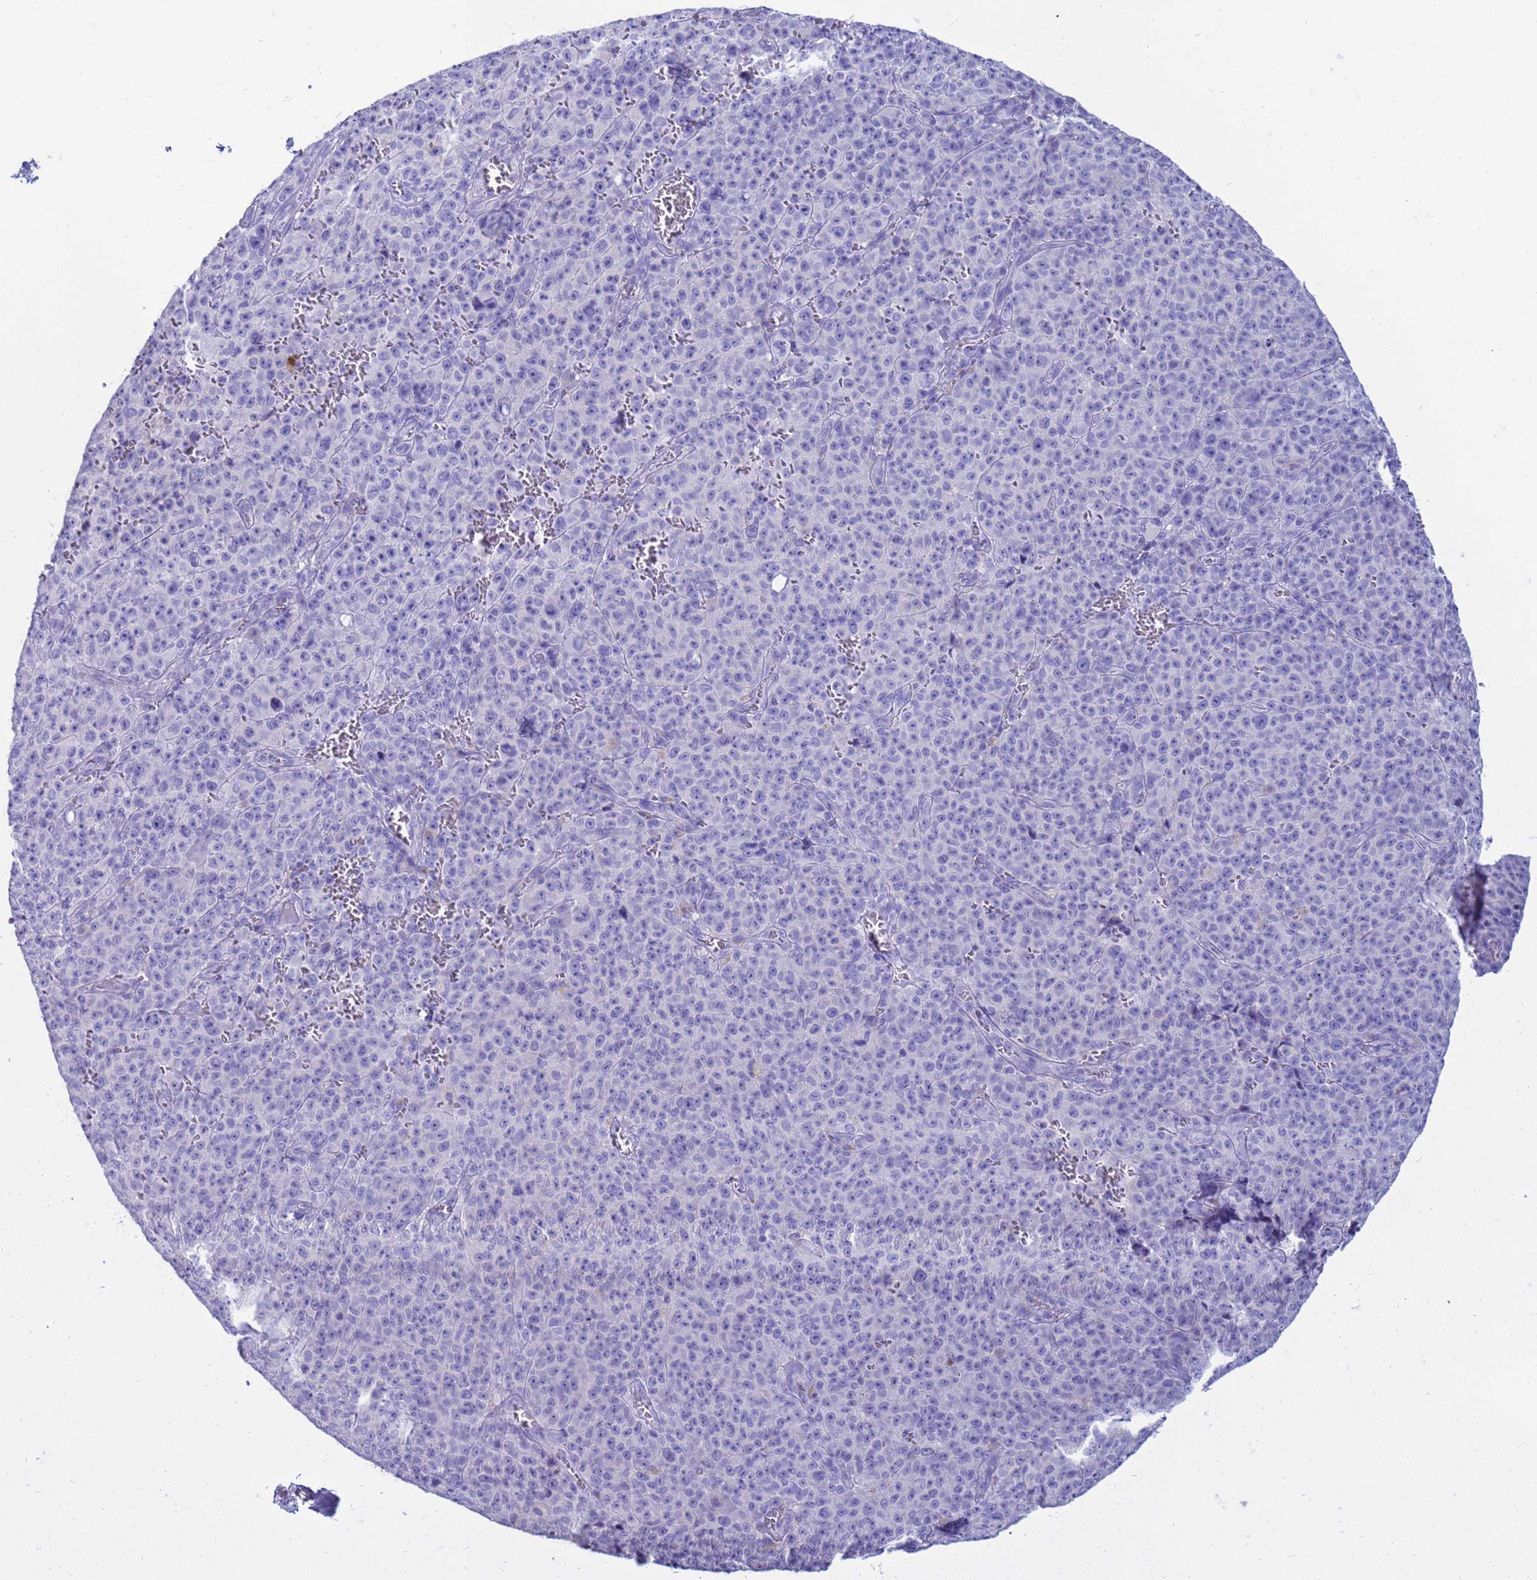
{"staining": {"intensity": "negative", "quantity": "none", "location": "none"}, "tissue": "melanoma", "cell_type": "Tumor cells", "image_type": "cancer", "snomed": [{"axis": "morphology", "description": "Malignant melanoma, NOS"}, {"axis": "topography", "description": "Skin"}], "caption": "A histopathology image of human melanoma is negative for staining in tumor cells.", "gene": "SYCN", "patient": {"sex": "female", "age": 82}}